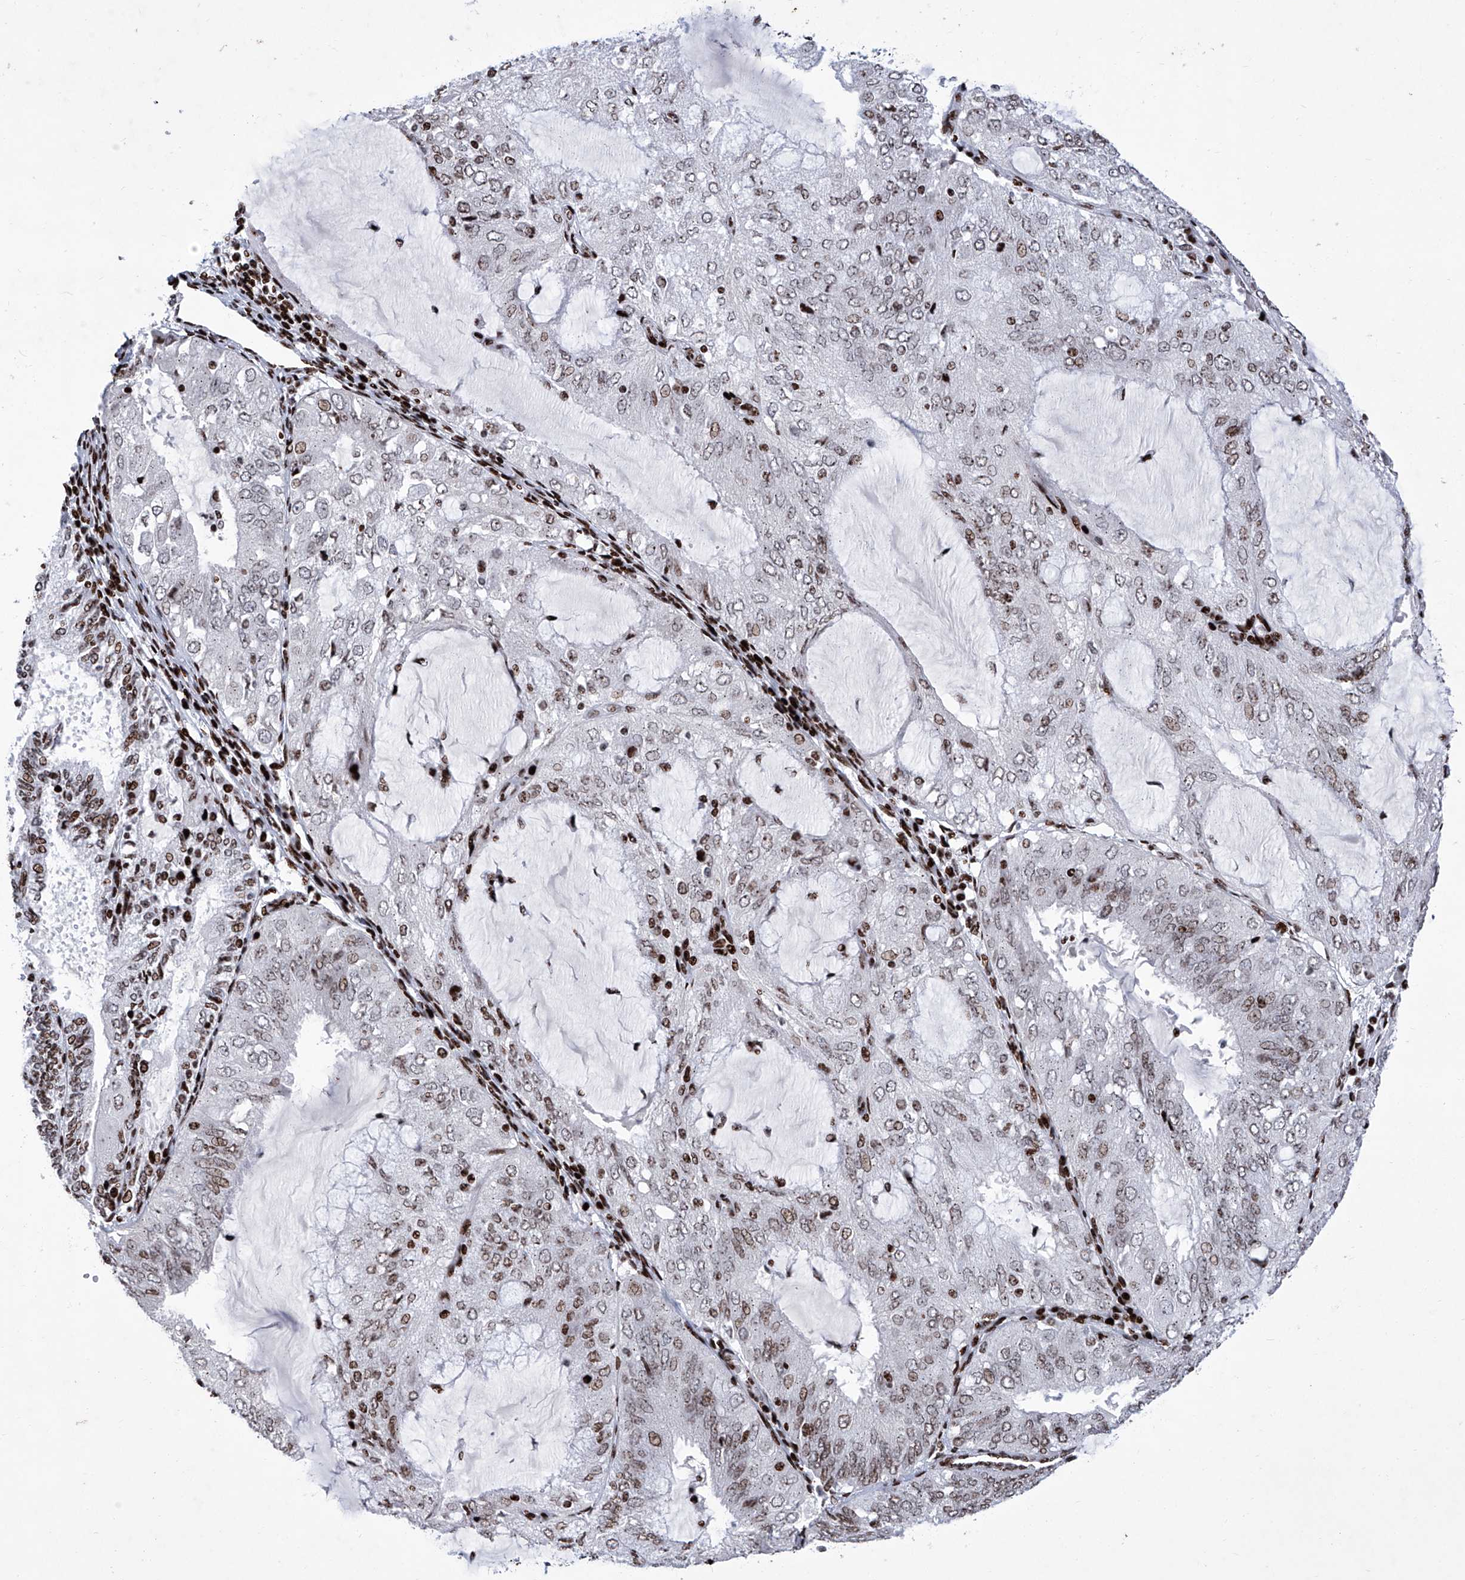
{"staining": {"intensity": "moderate", "quantity": "25%-75%", "location": "nuclear"}, "tissue": "endometrial cancer", "cell_type": "Tumor cells", "image_type": "cancer", "snomed": [{"axis": "morphology", "description": "Adenocarcinoma, NOS"}, {"axis": "topography", "description": "Endometrium"}], "caption": "The photomicrograph reveals a brown stain indicating the presence of a protein in the nuclear of tumor cells in adenocarcinoma (endometrial).", "gene": "HEY2", "patient": {"sex": "female", "age": 81}}